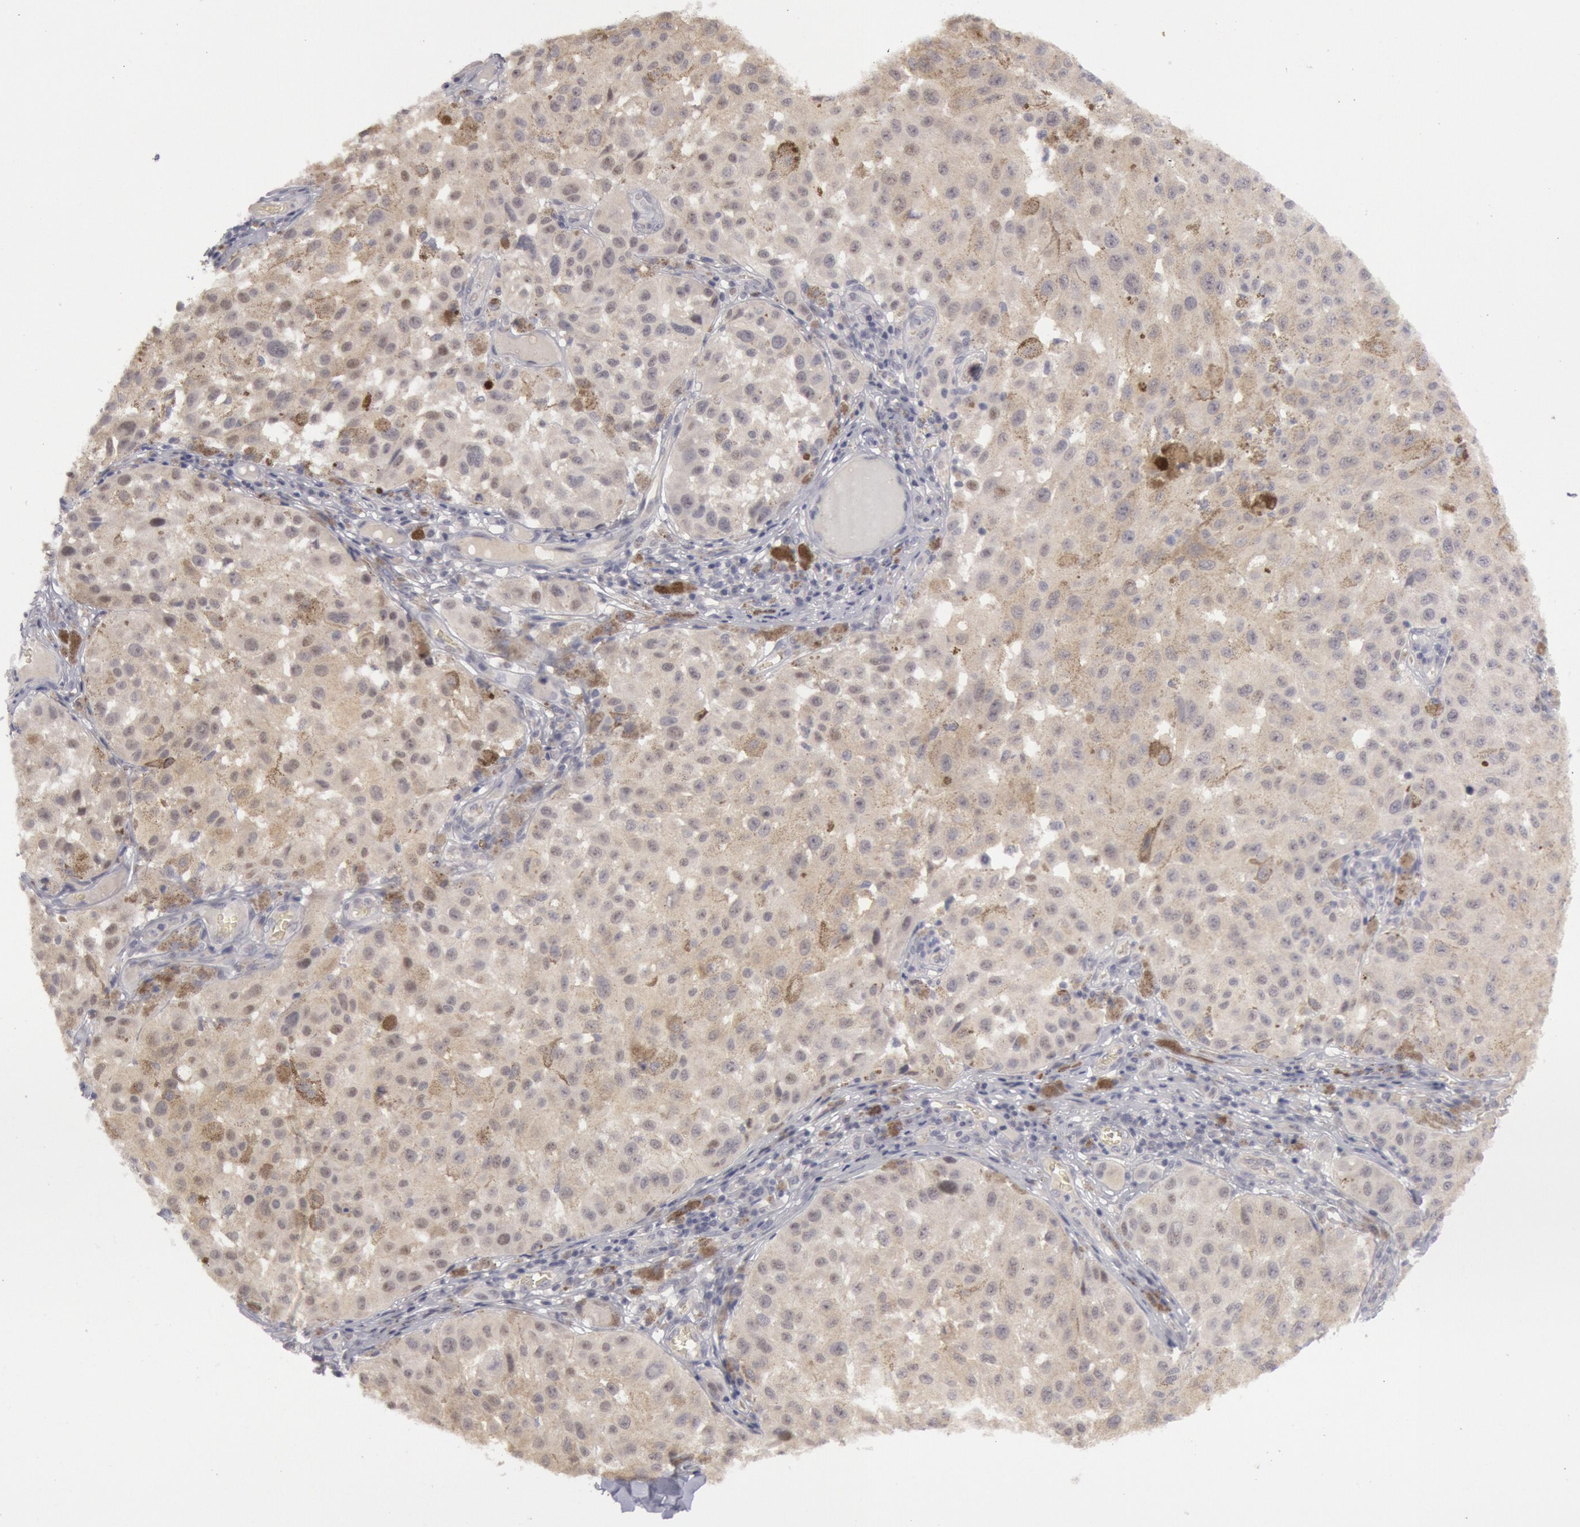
{"staining": {"intensity": "weak", "quantity": ">75%", "location": "cytoplasmic/membranous"}, "tissue": "melanoma", "cell_type": "Tumor cells", "image_type": "cancer", "snomed": [{"axis": "morphology", "description": "Malignant melanoma, NOS"}, {"axis": "topography", "description": "Skin"}], "caption": "Immunohistochemical staining of melanoma exhibits weak cytoplasmic/membranous protein staining in approximately >75% of tumor cells. Using DAB (brown) and hematoxylin (blue) stains, captured at high magnification using brightfield microscopy.", "gene": "JOSD1", "patient": {"sex": "female", "age": 64}}